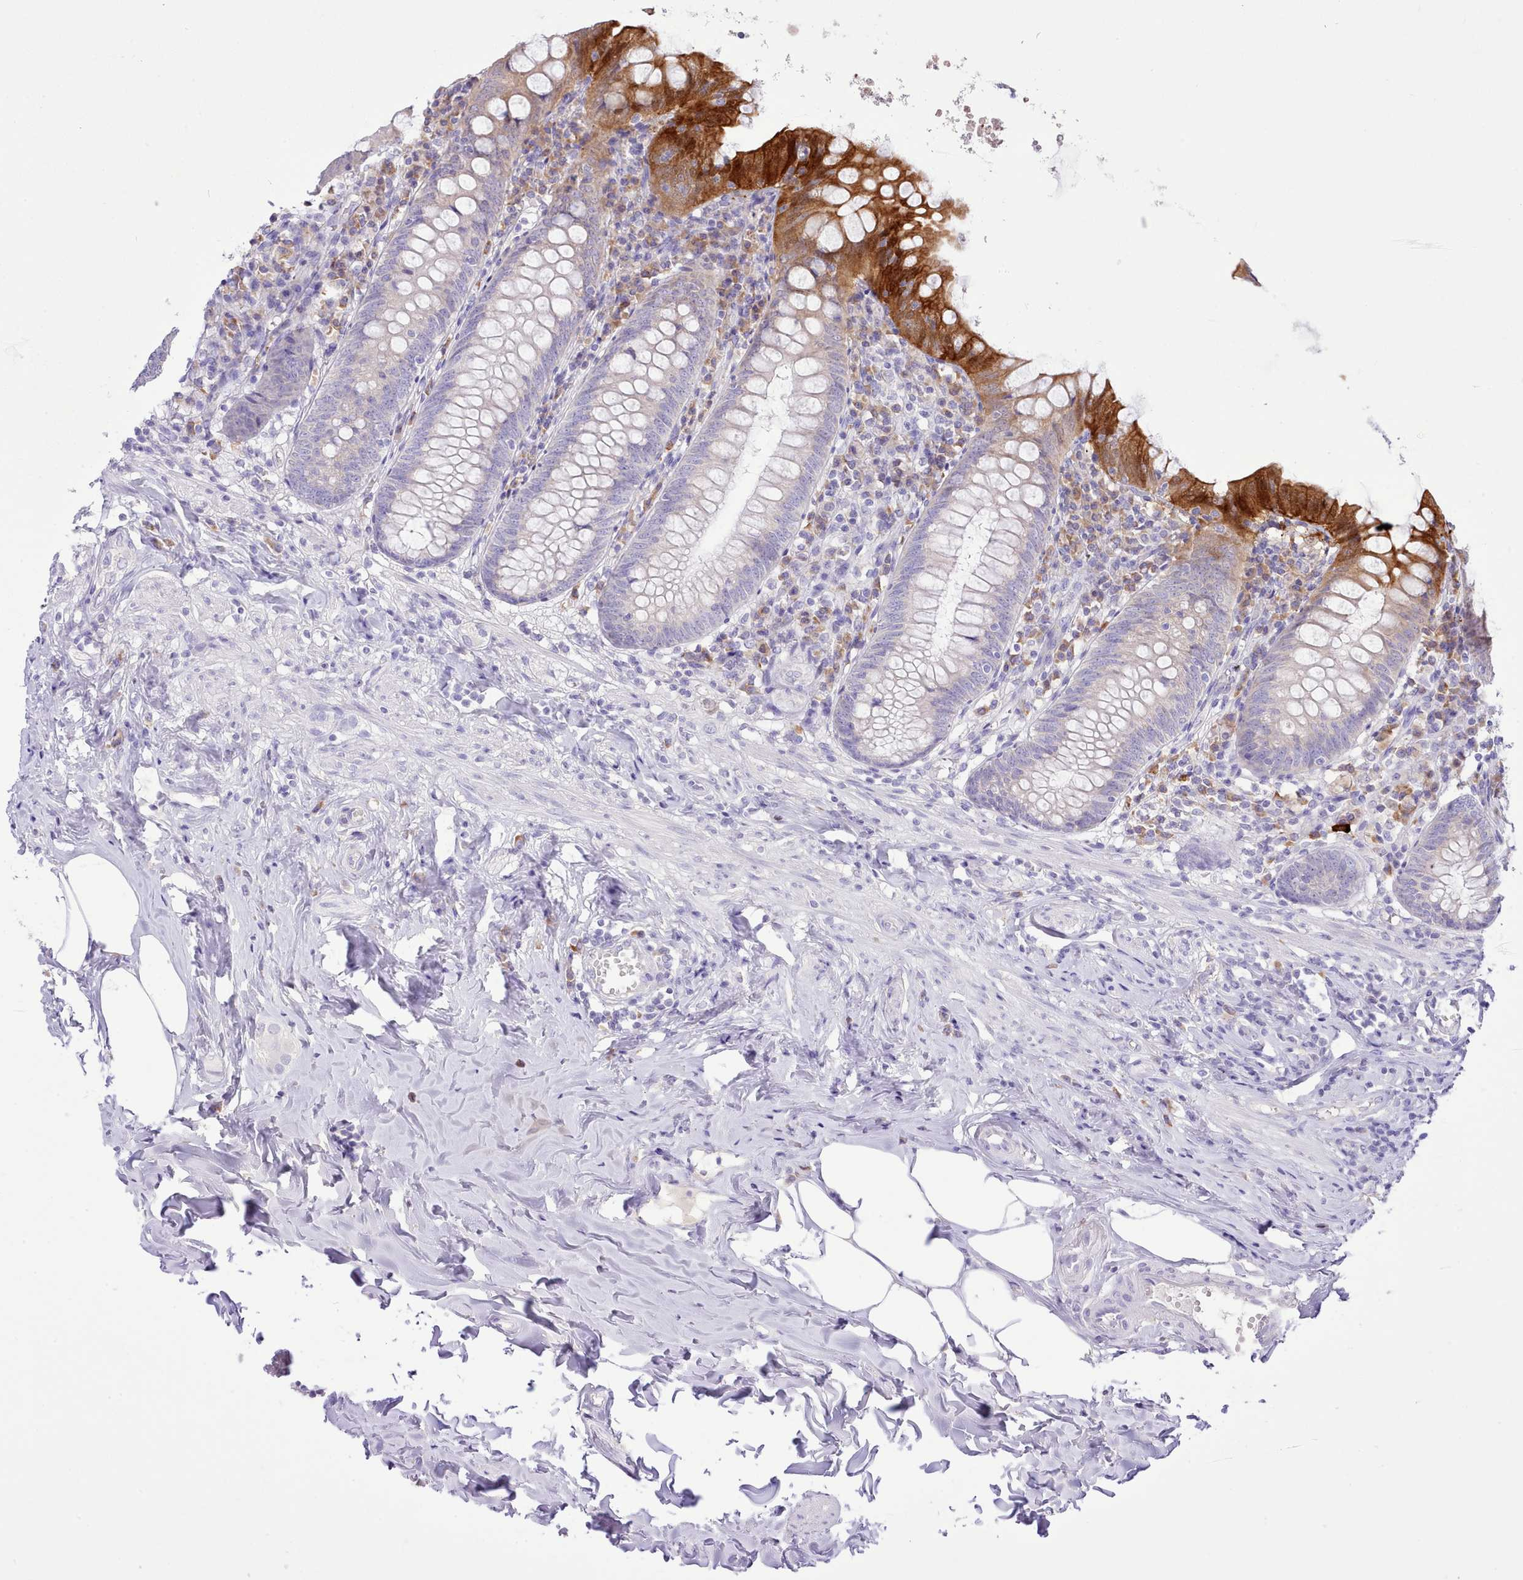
{"staining": {"intensity": "strong", "quantity": "<25%", "location": "cytoplasmic/membranous"}, "tissue": "appendix", "cell_type": "Glandular cells", "image_type": "normal", "snomed": [{"axis": "morphology", "description": "Normal tissue, NOS"}, {"axis": "topography", "description": "Appendix"}], "caption": "Protein analysis of normal appendix displays strong cytoplasmic/membranous positivity in approximately <25% of glandular cells.", "gene": "CCL1", "patient": {"sex": "female", "age": 54}}